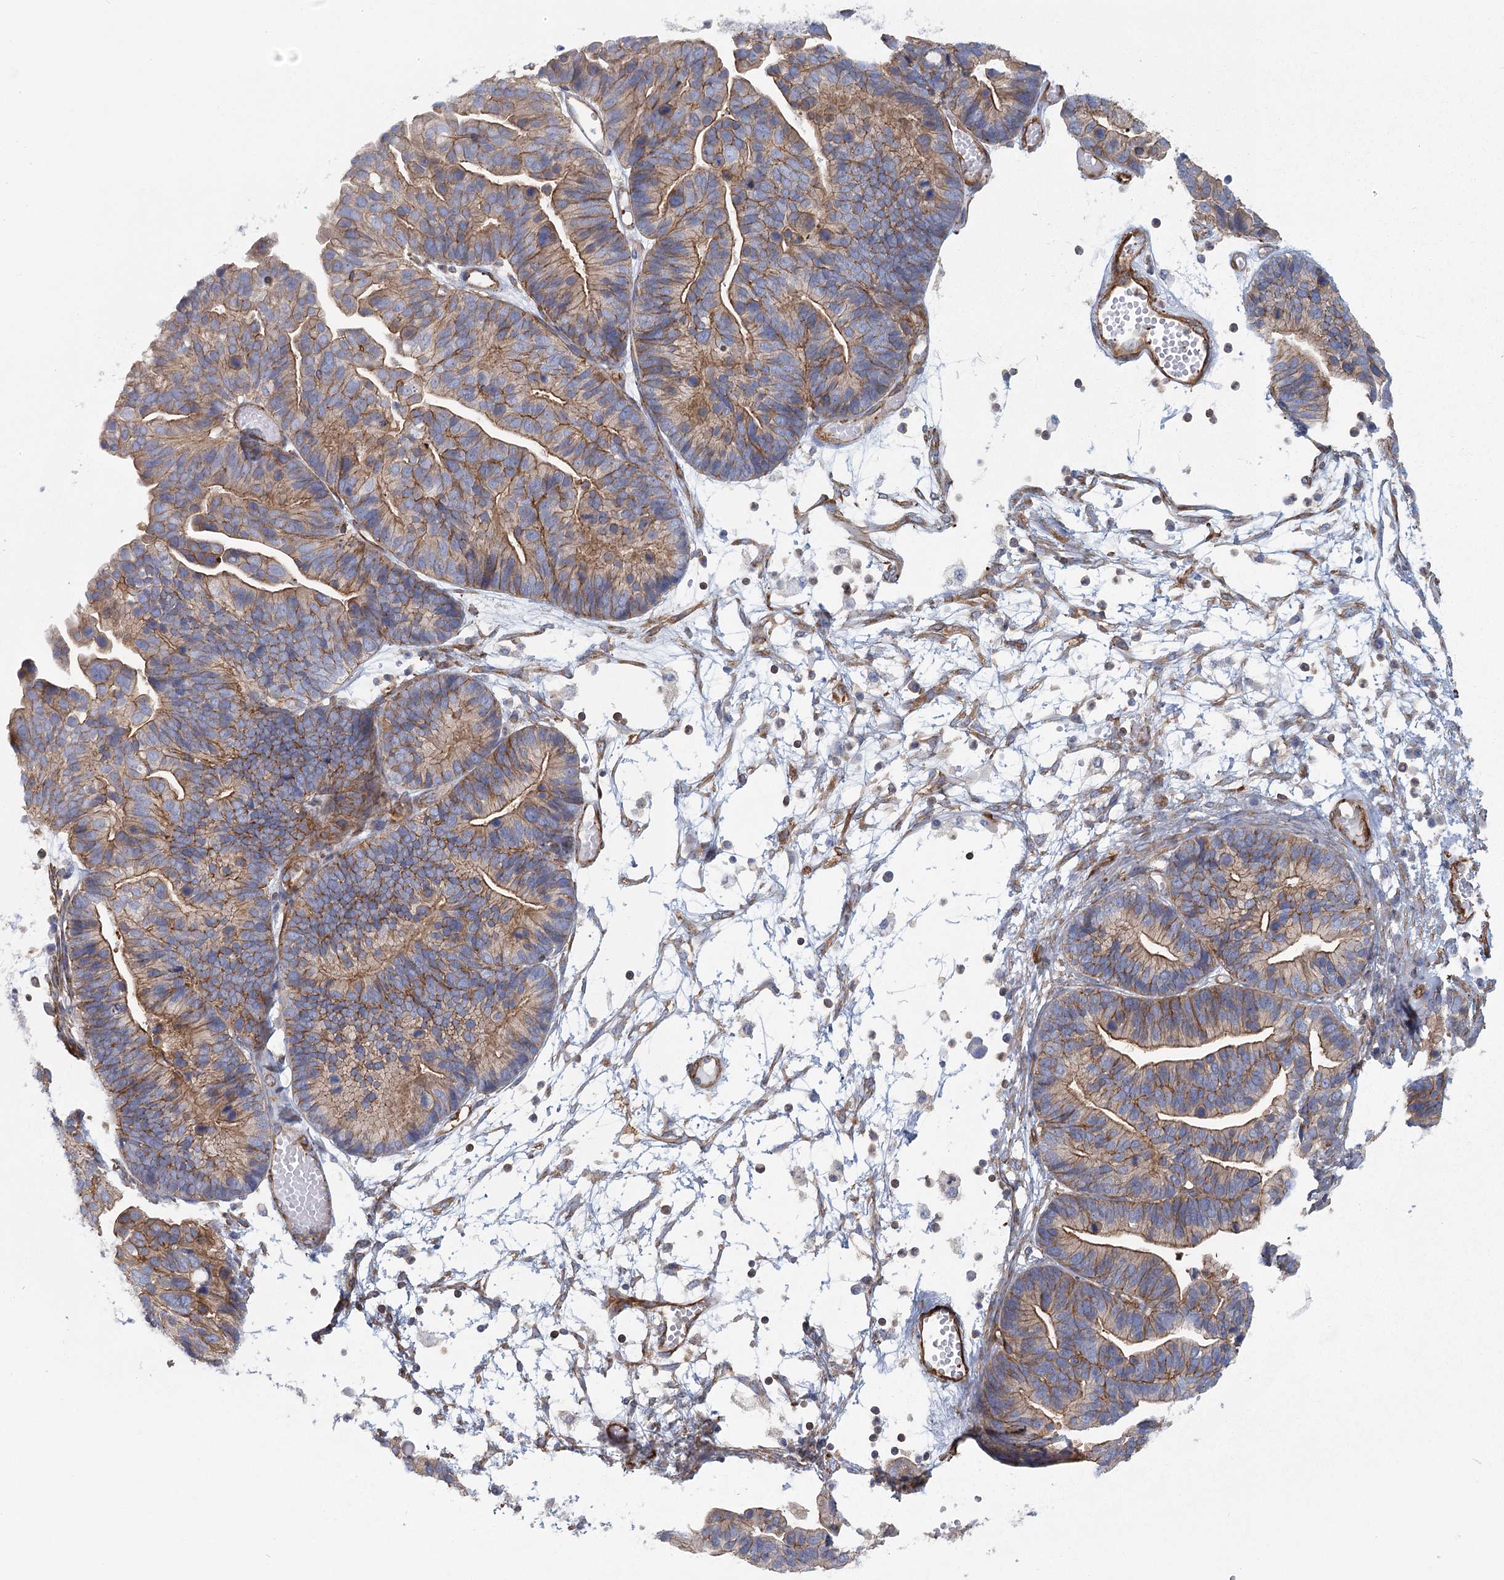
{"staining": {"intensity": "moderate", "quantity": ">75%", "location": "cytoplasmic/membranous"}, "tissue": "ovarian cancer", "cell_type": "Tumor cells", "image_type": "cancer", "snomed": [{"axis": "morphology", "description": "Cystadenocarcinoma, serous, NOS"}, {"axis": "topography", "description": "Ovary"}], "caption": "Human ovarian cancer stained with a brown dye demonstrates moderate cytoplasmic/membranous positive staining in about >75% of tumor cells.", "gene": "IFT46", "patient": {"sex": "female", "age": 56}}